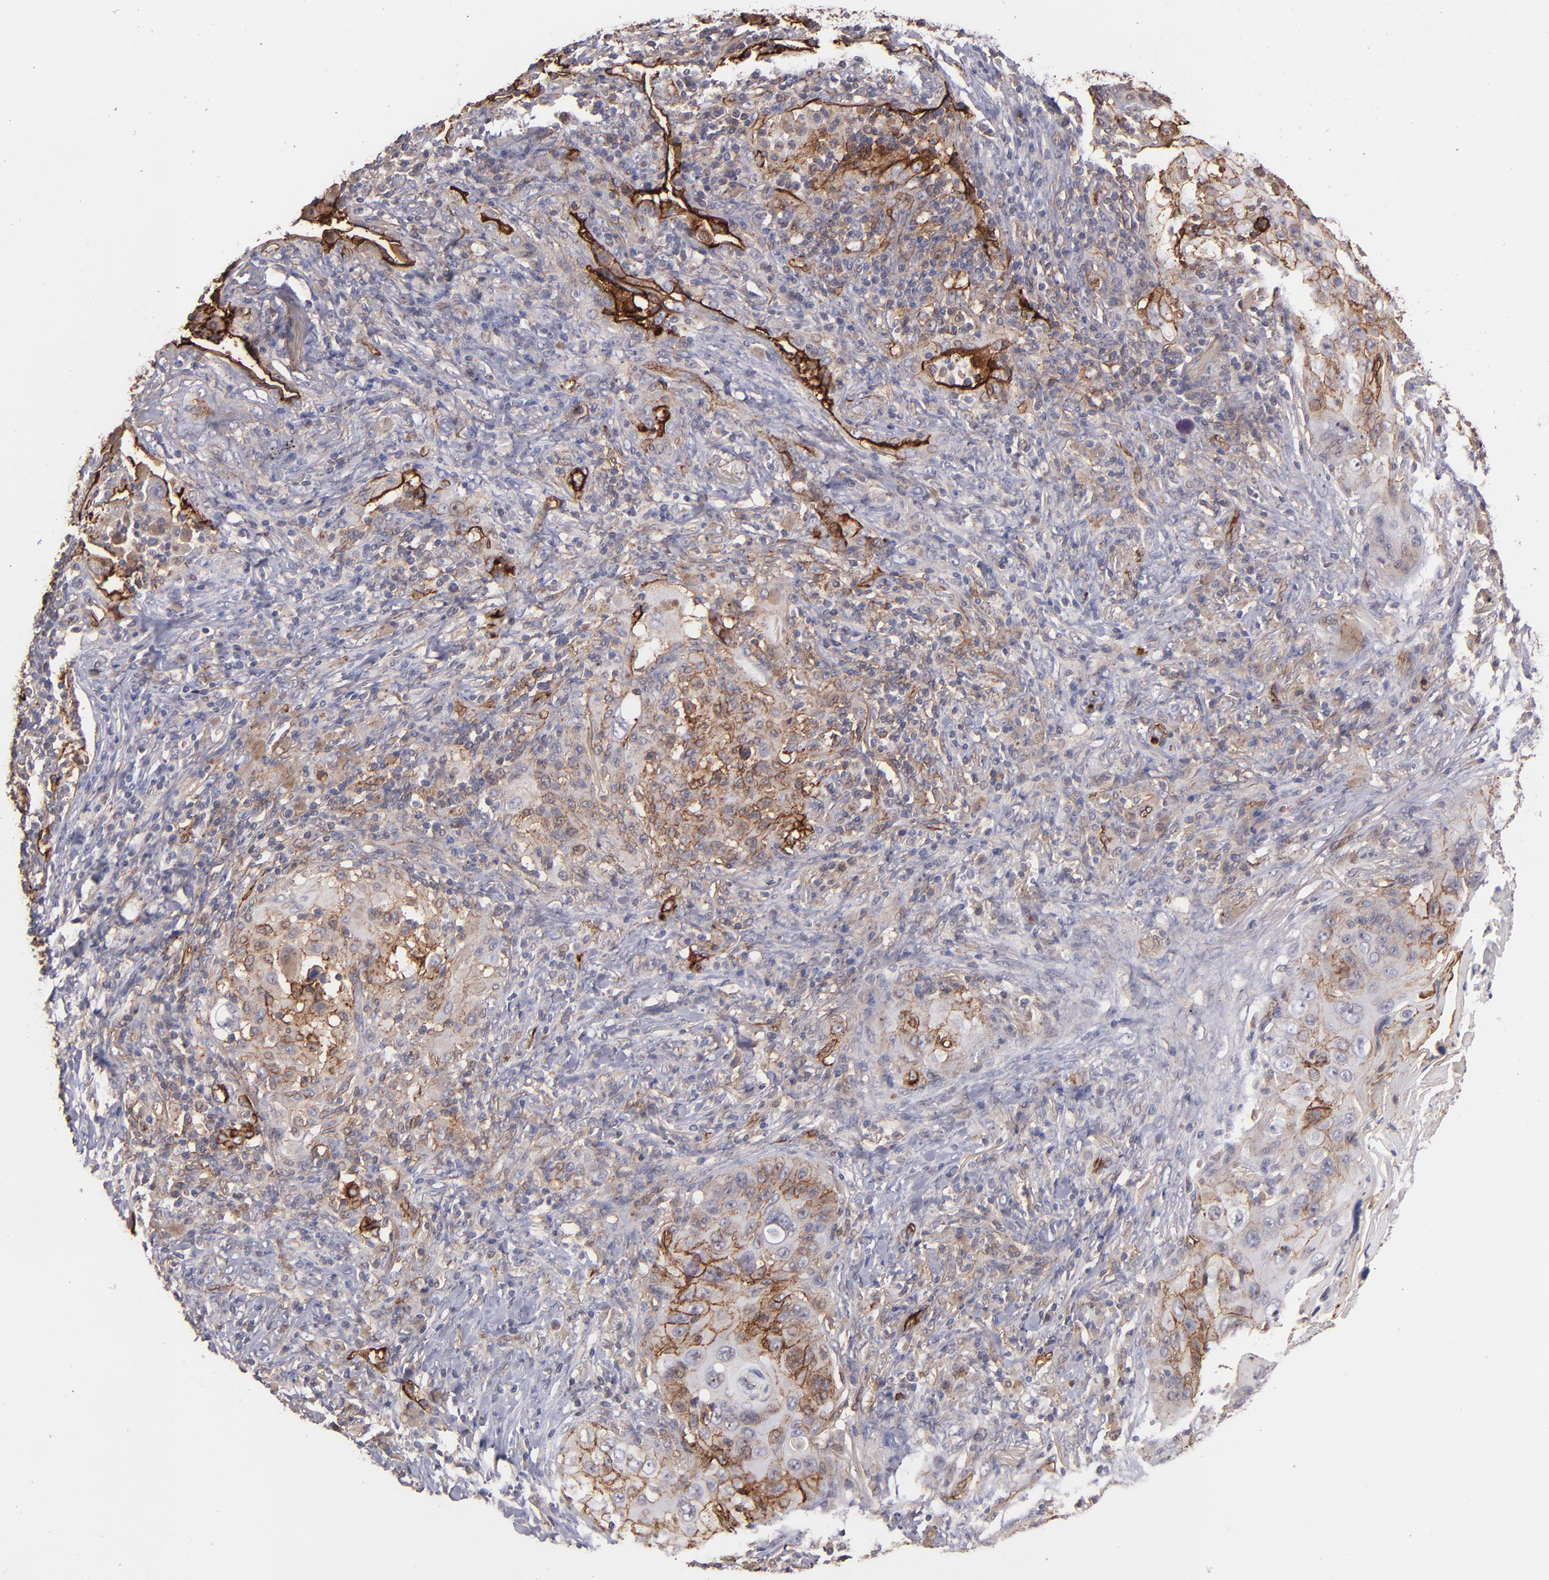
{"staining": {"intensity": "moderate", "quantity": "25%-75%", "location": "cytoplasmic/membranous"}, "tissue": "lung cancer", "cell_type": "Tumor cells", "image_type": "cancer", "snomed": [{"axis": "morphology", "description": "Squamous cell carcinoma, NOS"}, {"axis": "topography", "description": "Lung"}], "caption": "Moderate cytoplasmic/membranous staining is identified in about 25%-75% of tumor cells in squamous cell carcinoma (lung).", "gene": "ICAM1", "patient": {"sex": "female", "age": 67}}